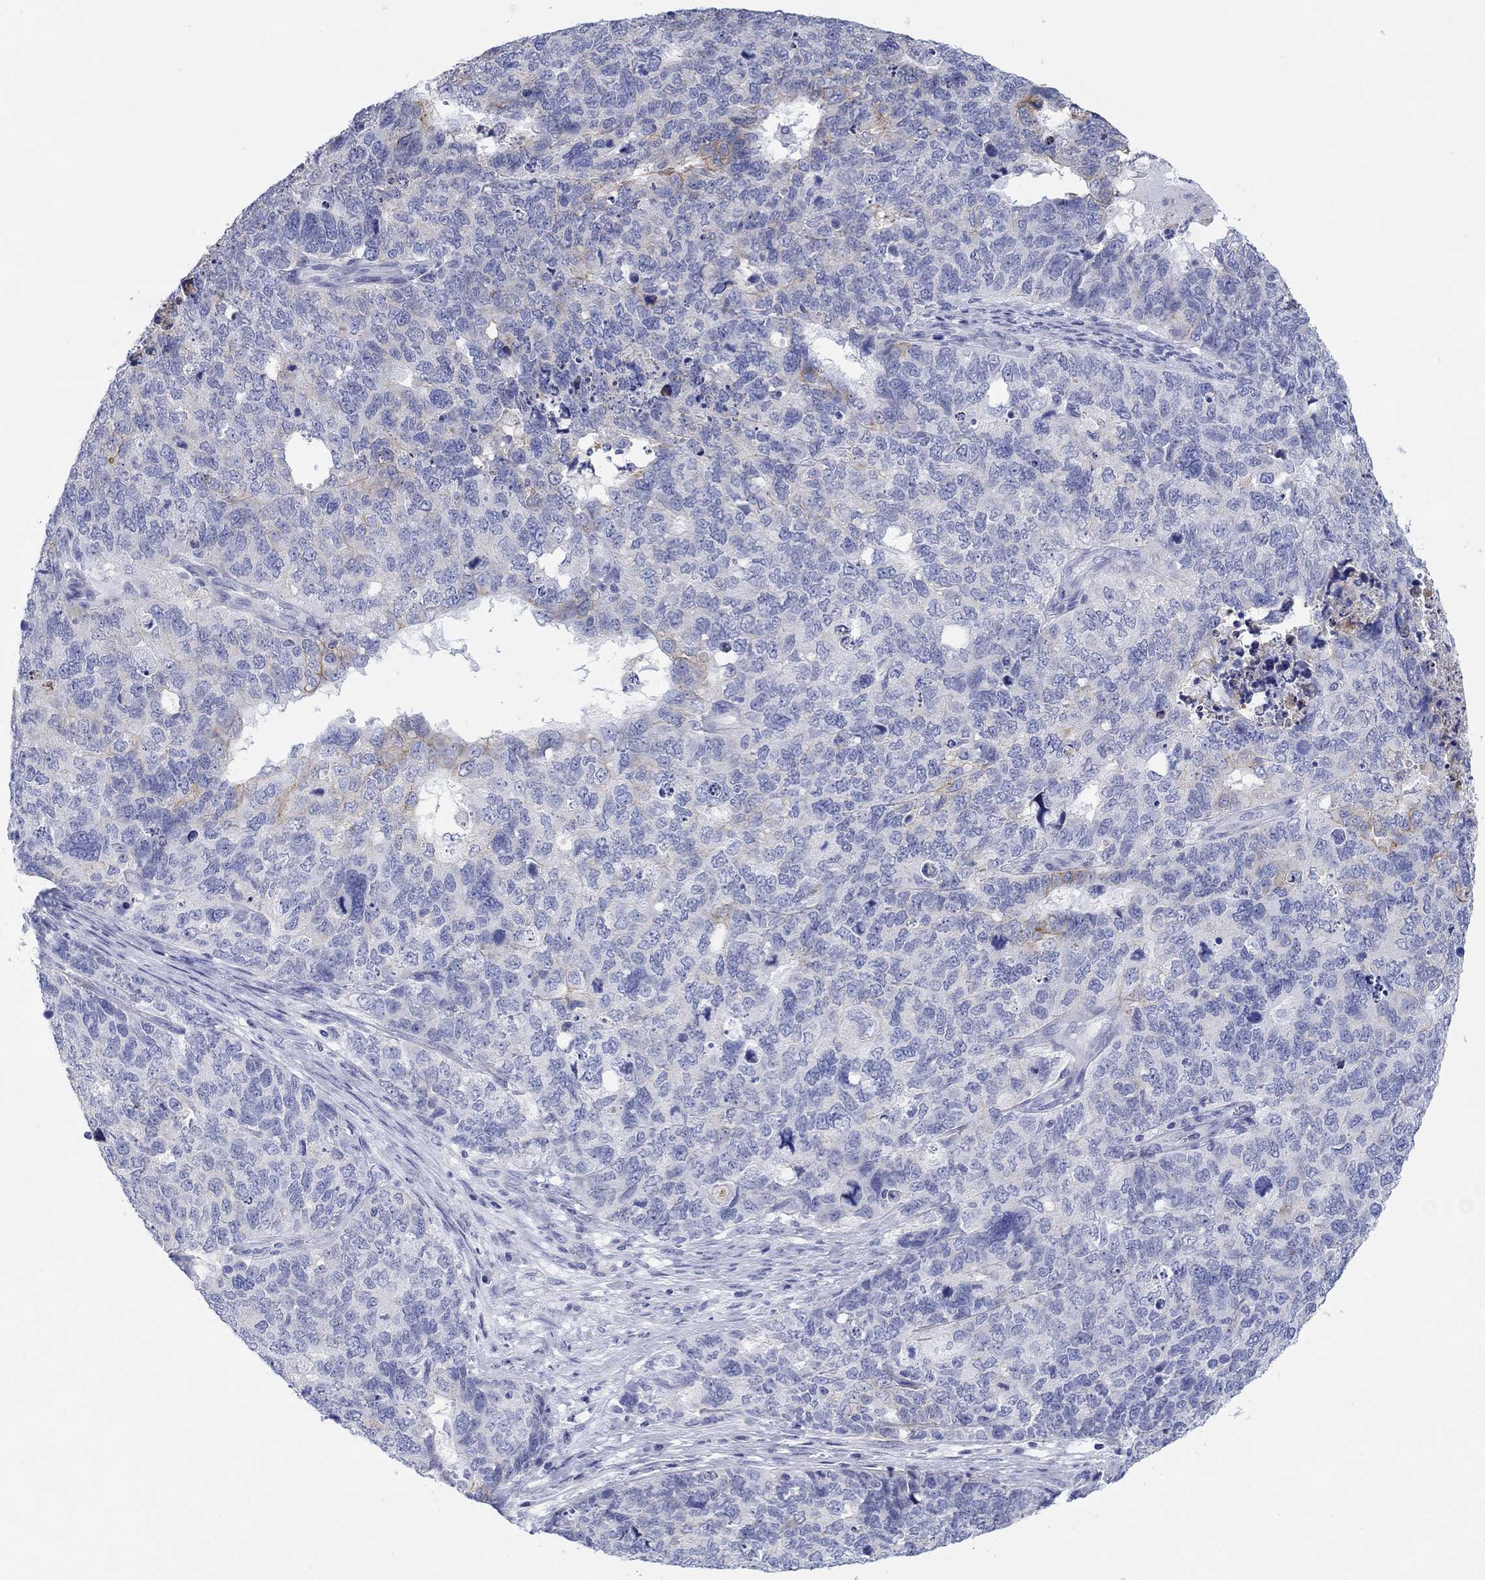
{"staining": {"intensity": "weak", "quantity": "<25%", "location": "cytoplasmic/membranous"}, "tissue": "cervical cancer", "cell_type": "Tumor cells", "image_type": "cancer", "snomed": [{"axis": "morphology", "description": "Squamous cell carcinoma, NOS"}, {"axis": "topography", "description": "Cervix"}], "caption": "Tumor cells are negative for protein expression in human squamous cell carcinoma (cervical). (Stains: DAB immunohistochemistry (IHC) with hematoxylin counter stain, Microscopy: brightfield microscopy at high magnification).", "gene": "ATP1B1", "patient": {"sex": "female", "age": 63}}